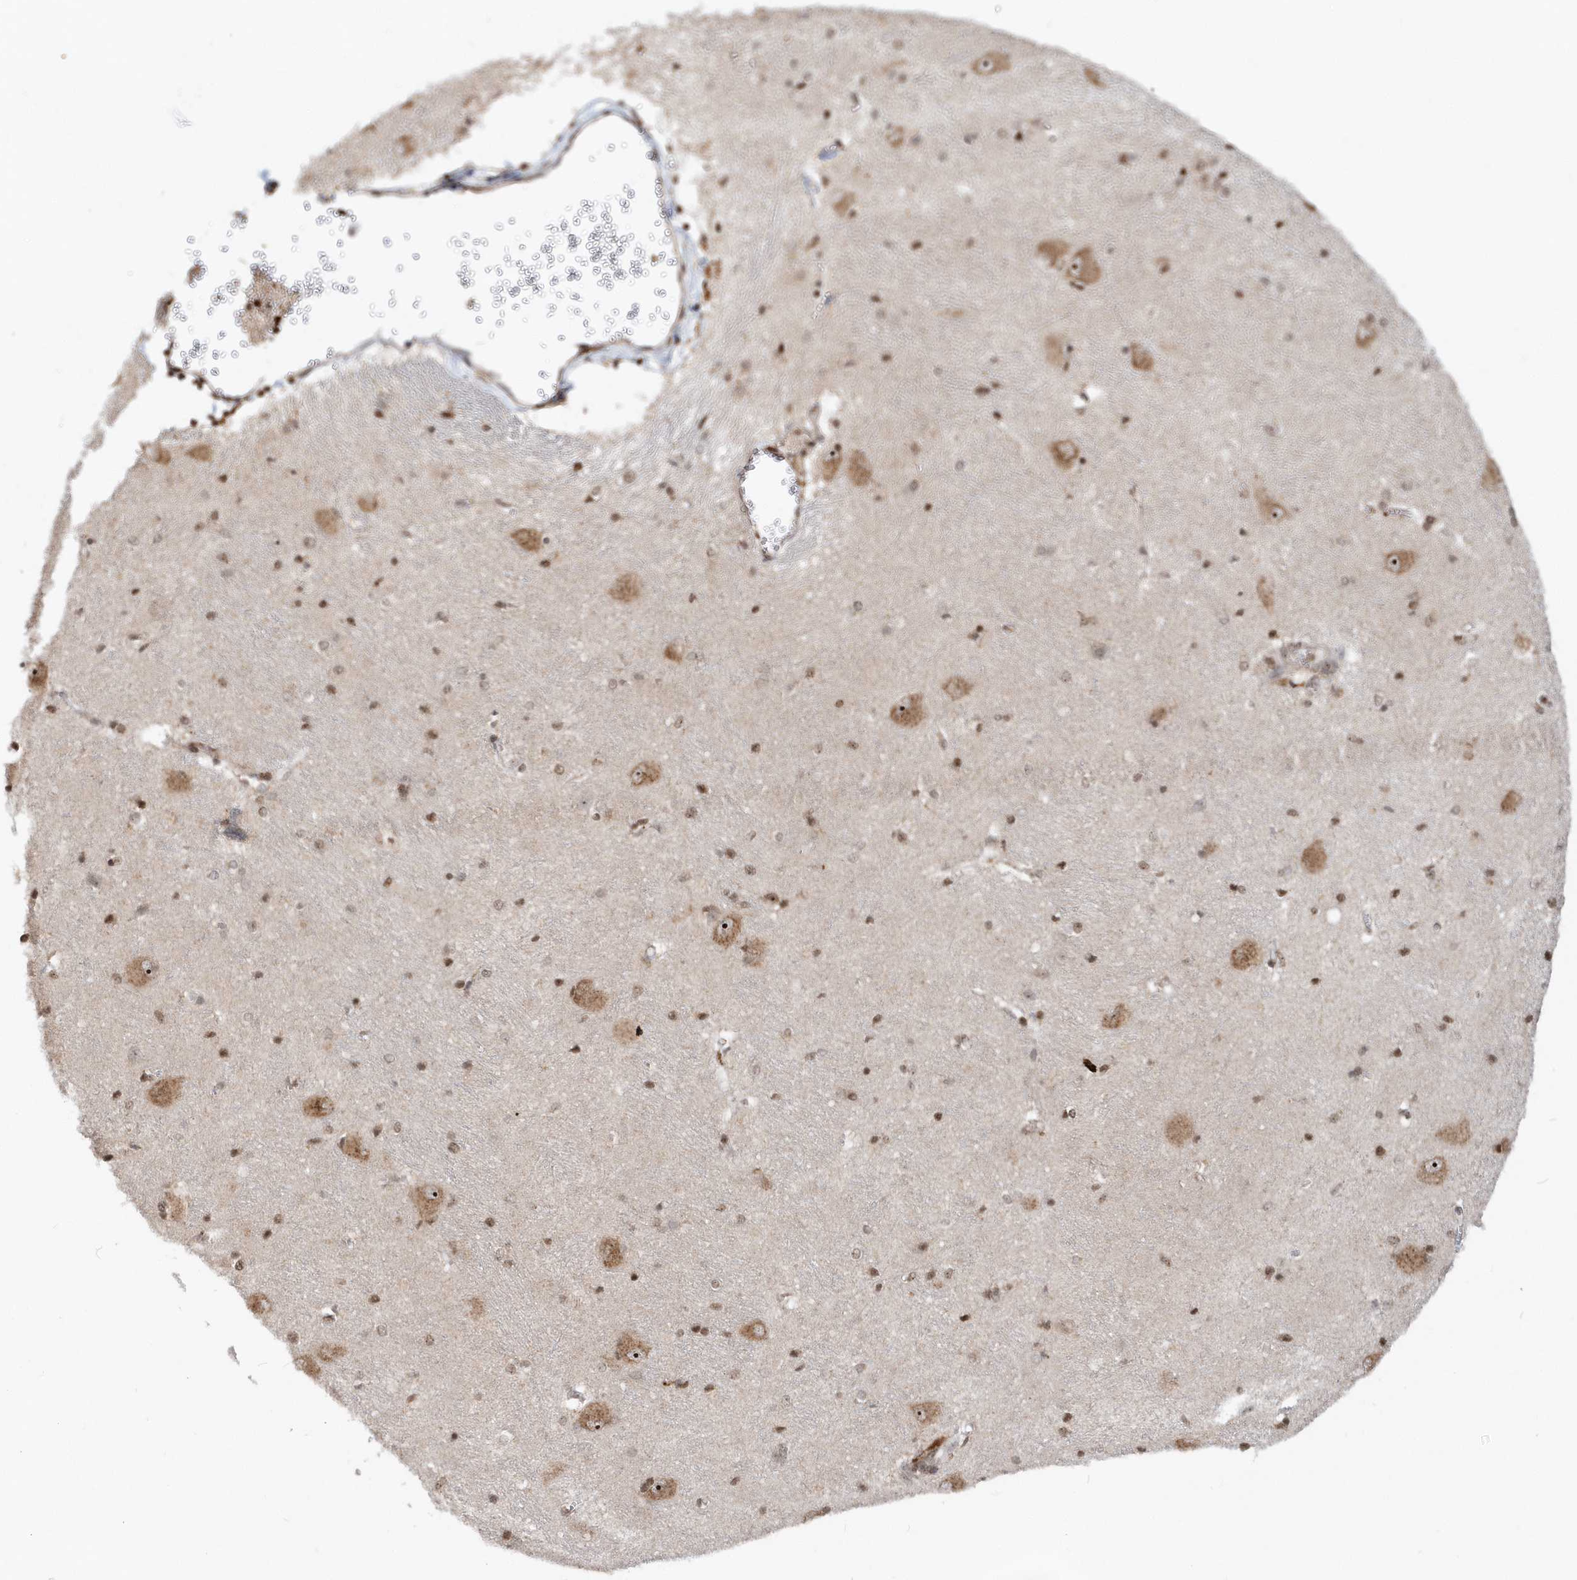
{"staining": {"intensity": "moderate", "quantity": "25%-75%", "location": "nuclear"}, "tissue": "caudate", "cell_type": "Glial cells", "image_type": "normal", "snomed": [{"axis": "morphology", "description": "Normal tissue, NOS"}, {"axis": "topography", "description": "Lateral ventricle wall"}], "caption": "A high-resolution photomicrograph shows immunohistochemistry (IHC) staining of normal caudate, which displays moderate nuclear expression in about 25%-75% of glial cells.", "gene": "SOWAHB", "patient": {"sex": "male", "age": 37}}